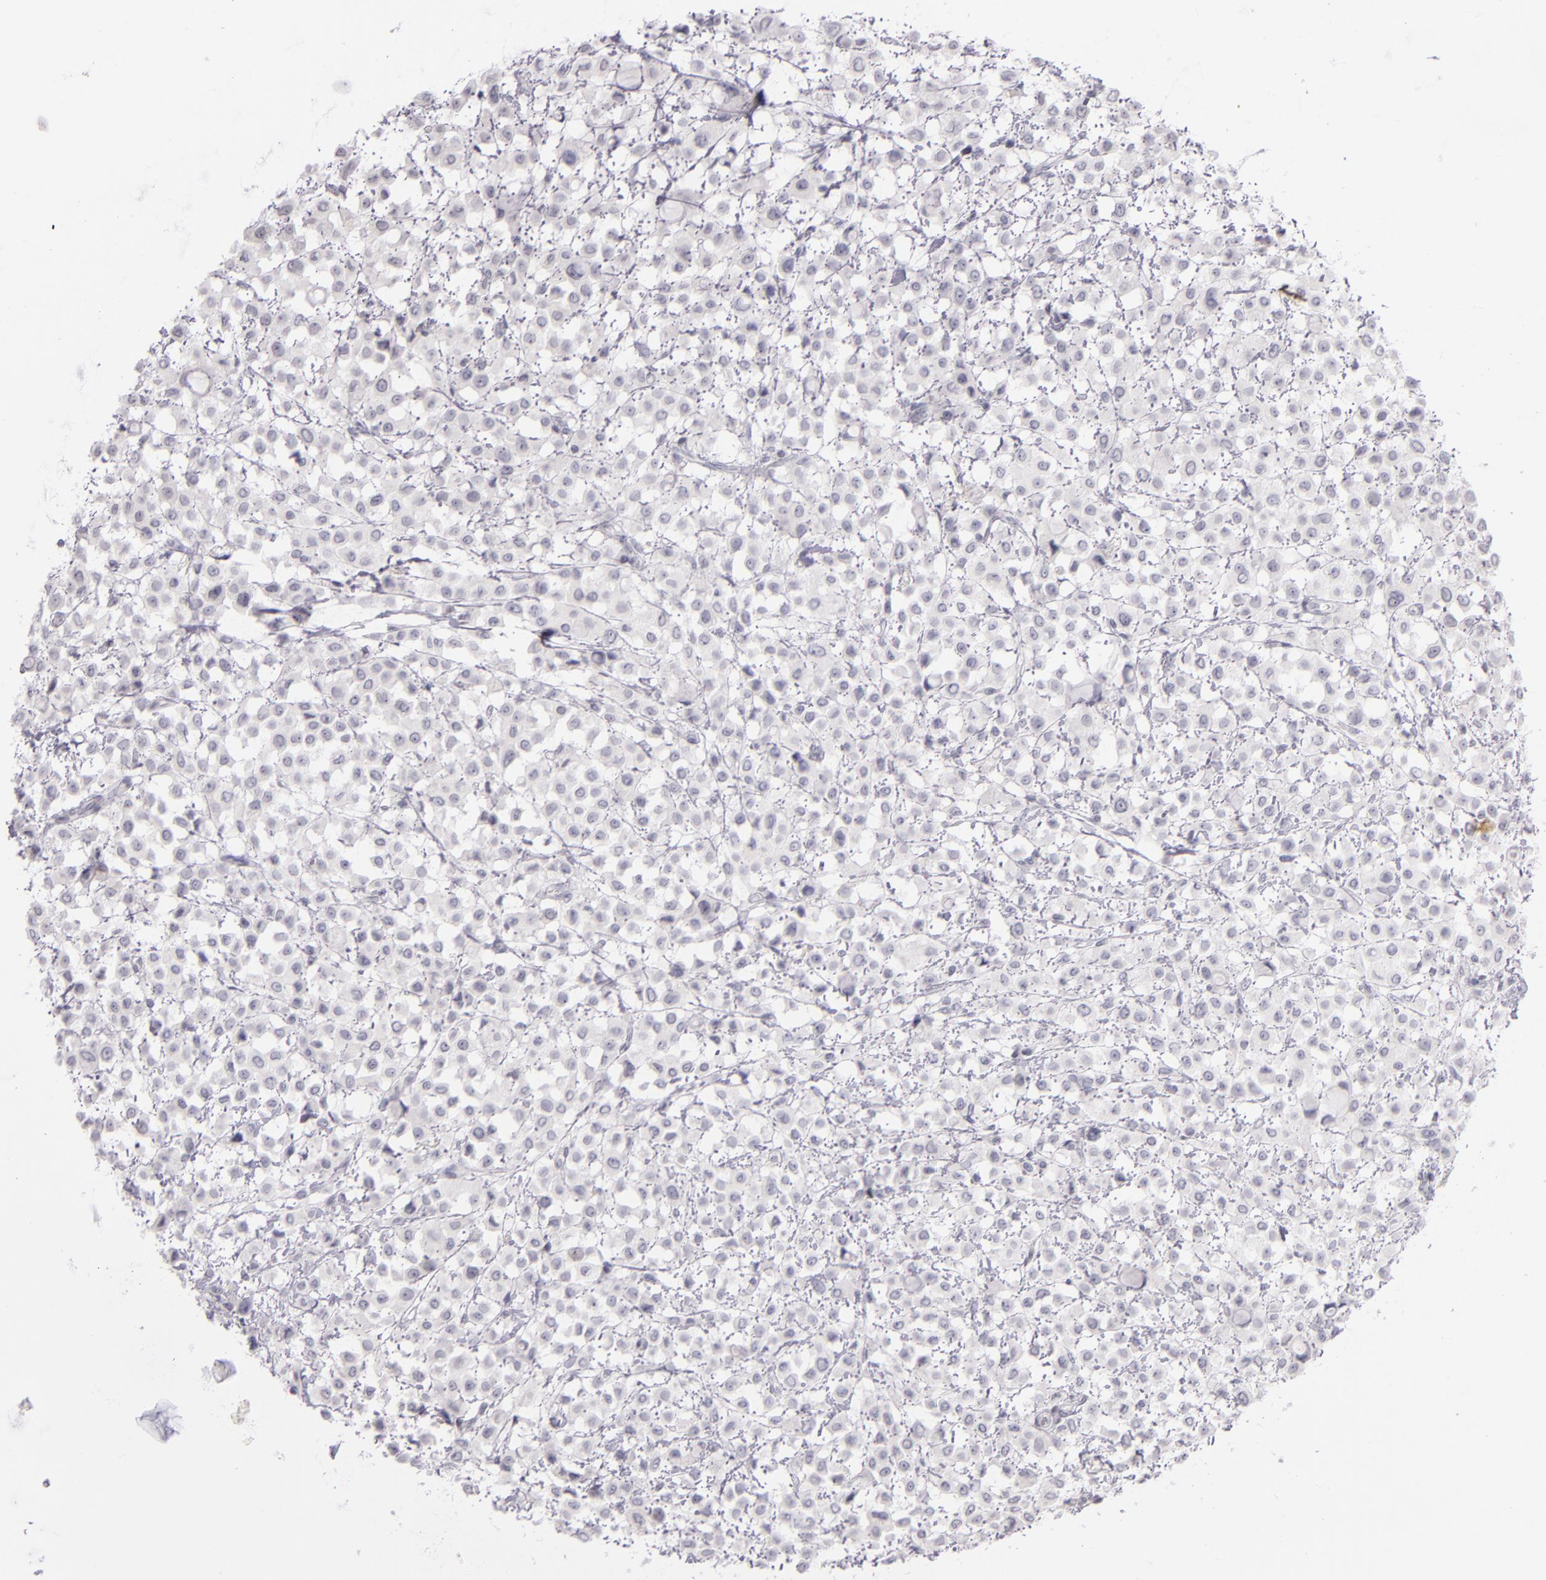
{"staining": {"intensity": "negative", "quantity": "none", "location": "none"}, "tissue": "breast cancer", "cell_type": "Tumor cells", "image_type": "cancer", "snomed": [{"axis": "morphology", "description": "Lobular carcinoma"}, {"axis": "topography", "description": "Breast"}], "caption": "Photomicrograph shows no protein expression in tumor cells of breast cancer tissue.", "gene": "CD40", "patient": {"sex": "female", "age": 85}}